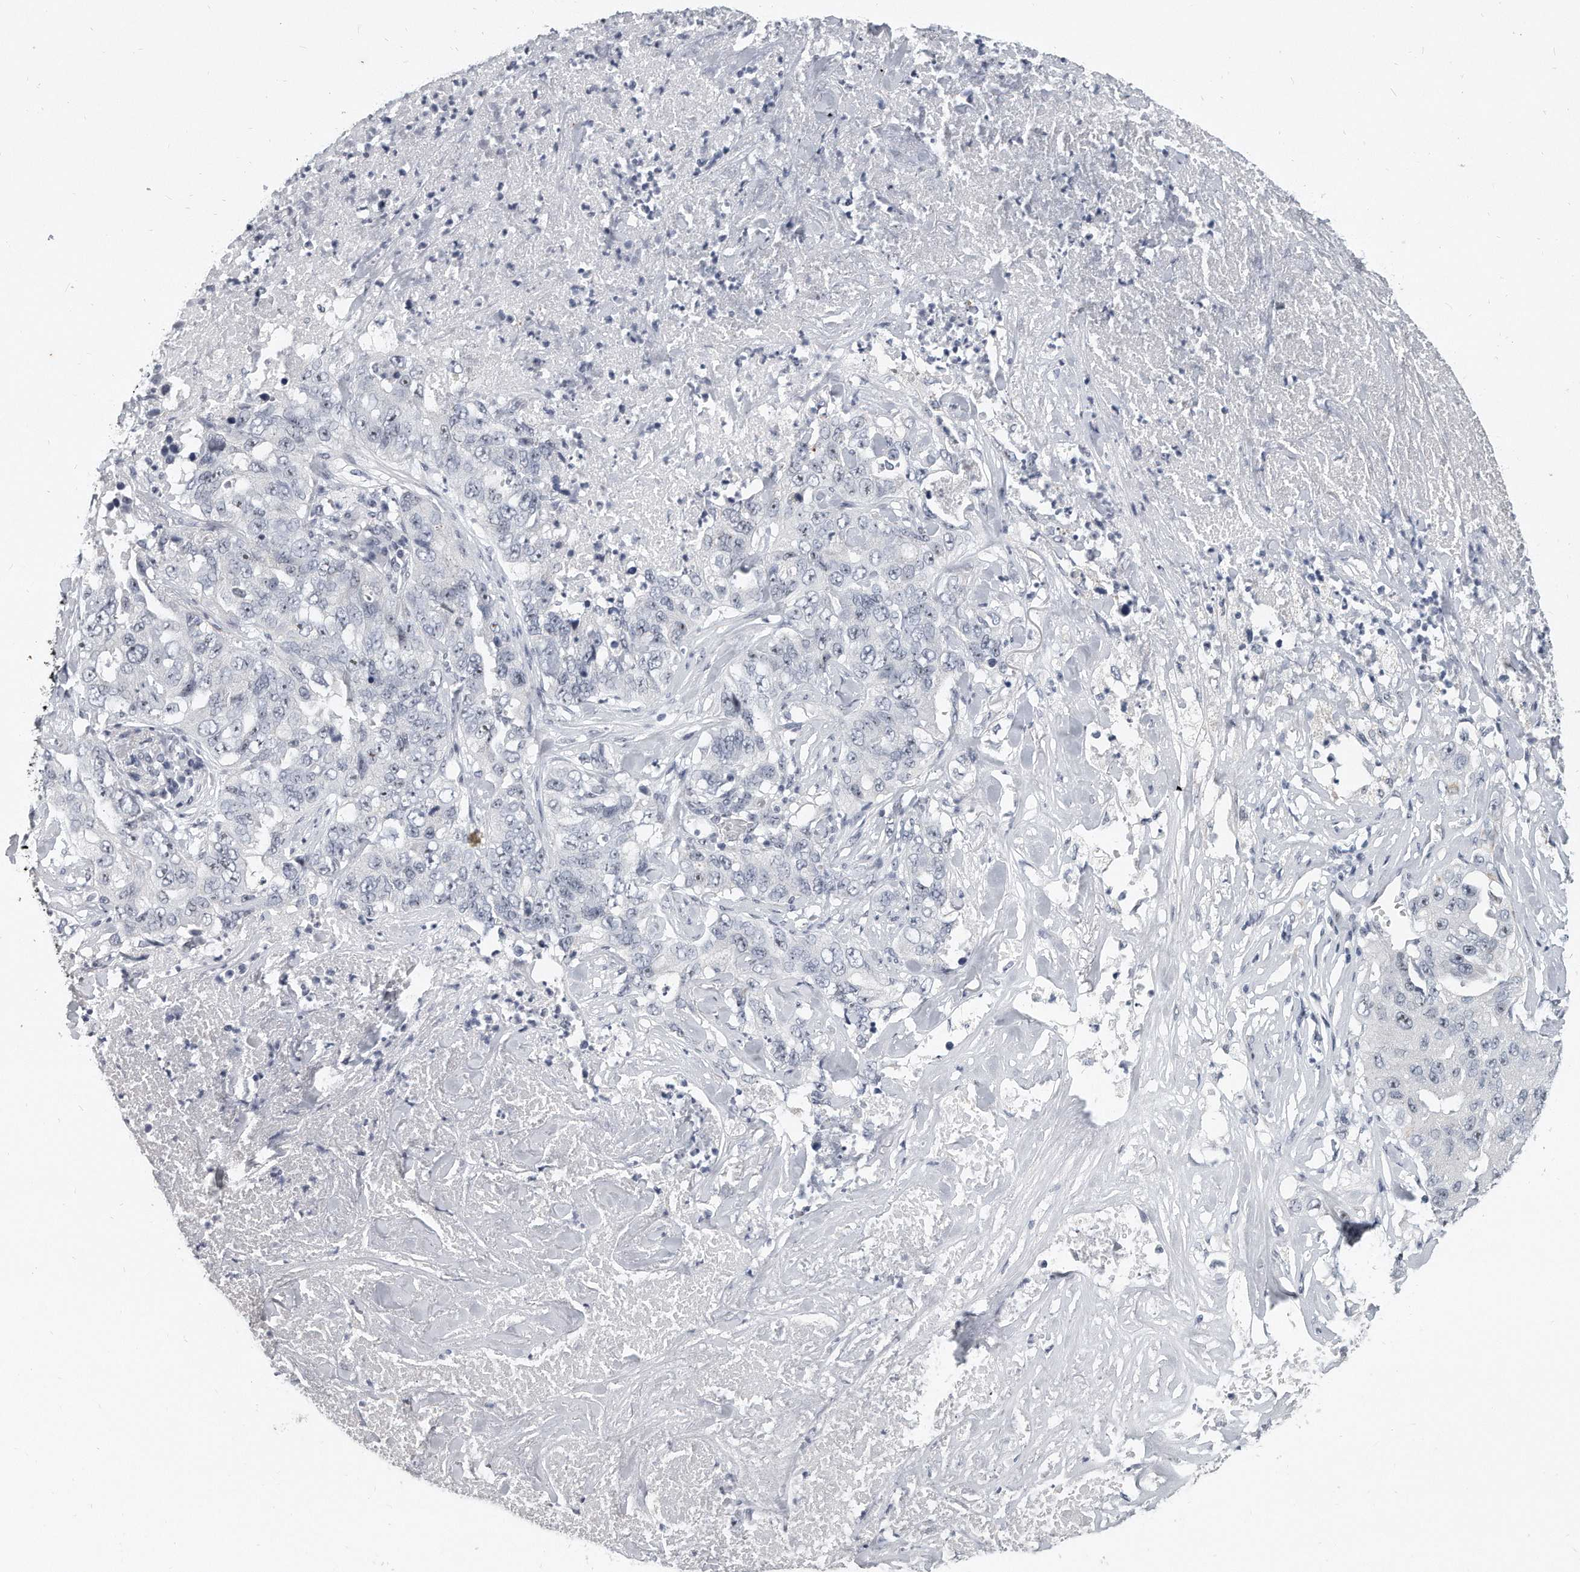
{"staining": {"intensity": "negative", "quantity": "none", "location": "none"}, "tissue": "lung cancer", "cell_type": "Tumor cells", "image_type": "cancer", "snomed": [{"axis": "morphology", "description": "Adenocarcinoma, NOS"}, {"axis": "topography", "description": "Lung"}], "caption": "A high-resolution micrograph shows immunohistochemistry staining of adenocarcinoma (lung), which displays no significant positivity in tumor cells. (DAB IHC with hematoxylin counter stain).", "gene": "TFCP2L1", "patient": {"sex": "female", "age": 51}}